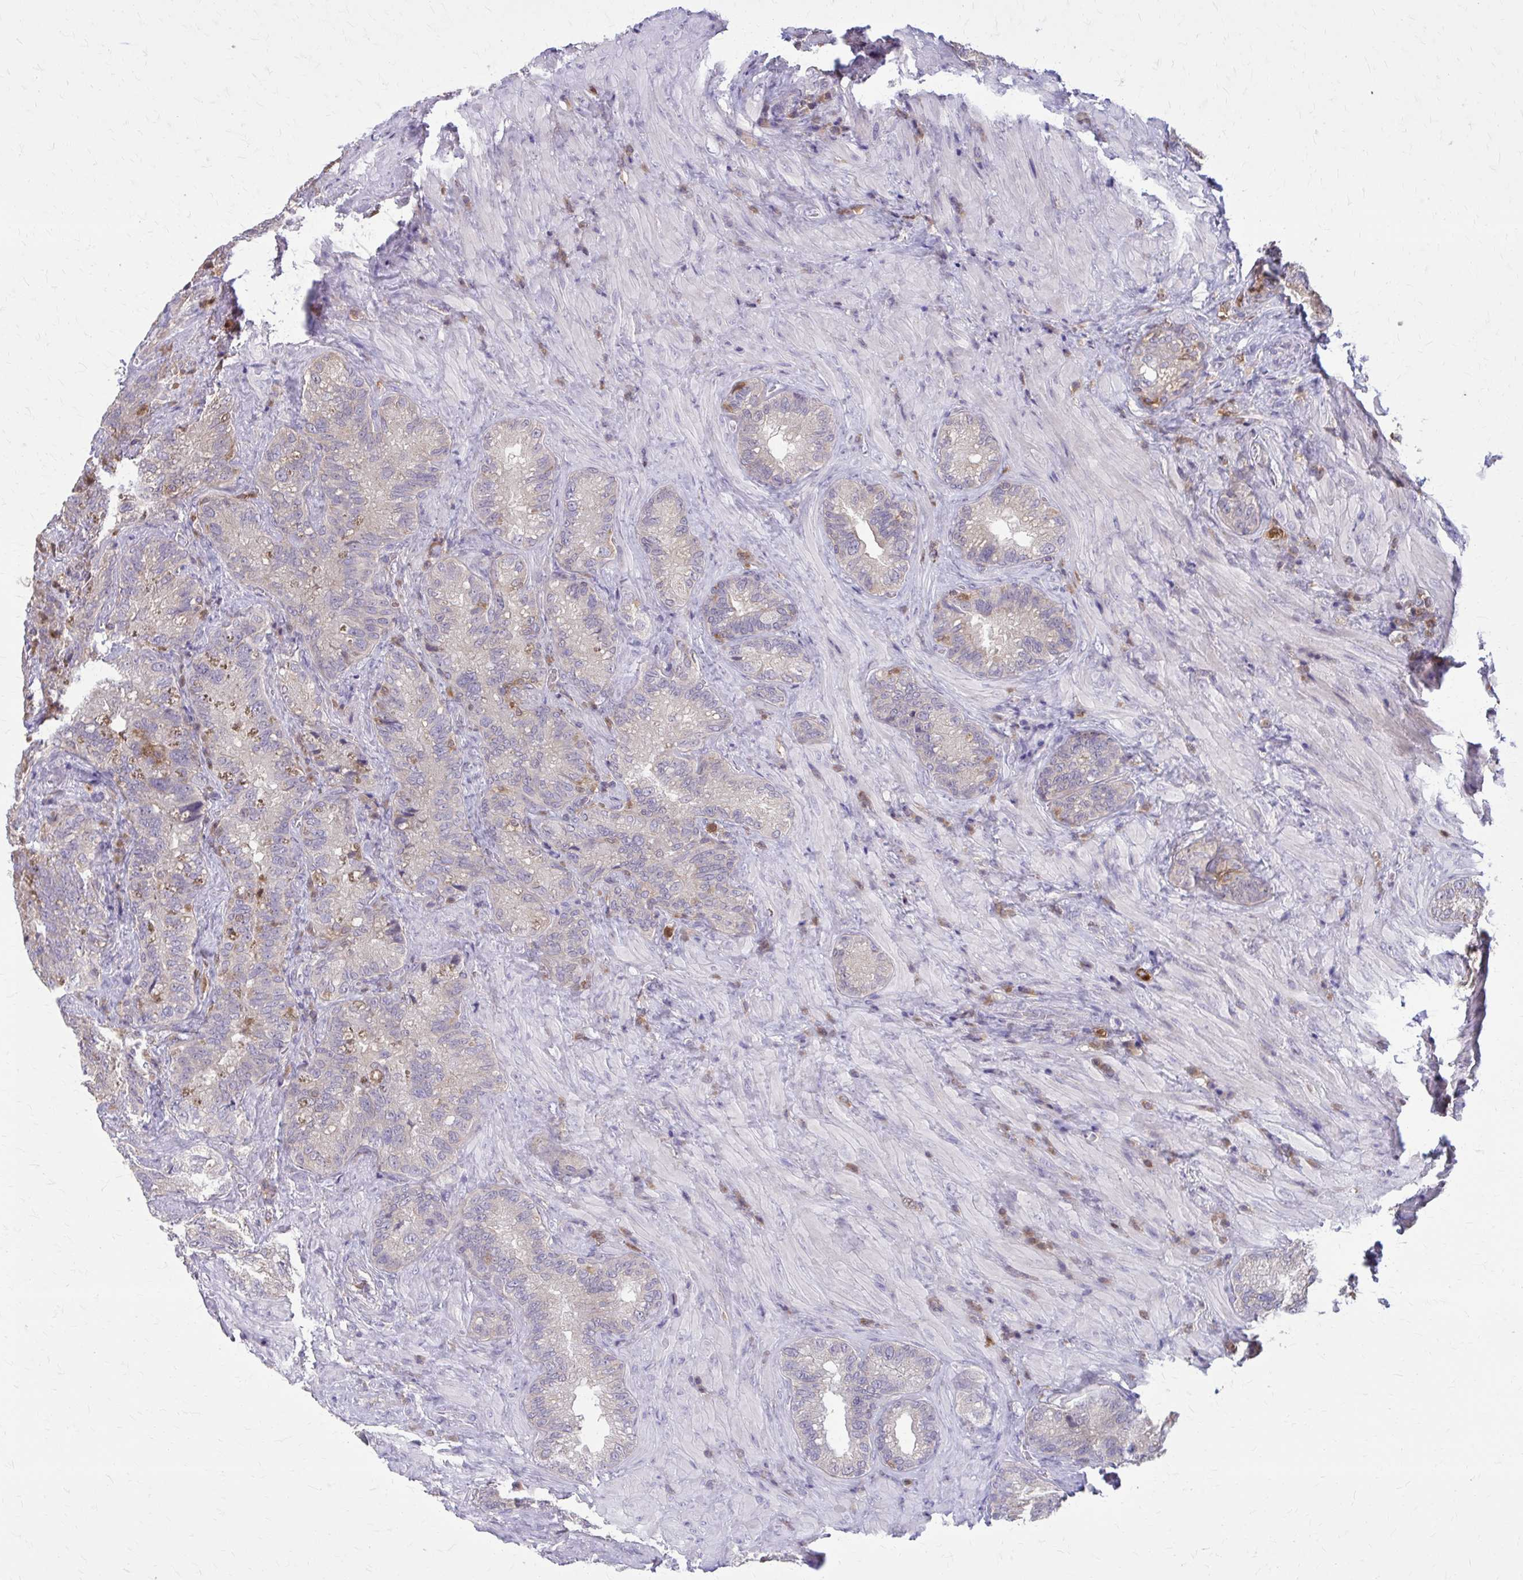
{"staining": {"intensity": "weak", "quantity": "<25%", "location": "cytoplasmic/membranous"}, "tissue": "seminal vesicle", "cell_type": "Glandular cells", "image_type": "normal", "snomed": [{"axis": "morphology", "description": "Normal tissue, NOS"}, {"axis": "topography", "description": "Seminal veicle"}], "caption": "High power microscopy photomicrograph of an IHC image of unremarkable seminal vesicle, revealing no significant staining in glandular cells. (DAB (3,3'-diaminobenzidine) IHC visualized using brightfield microscopy, high magnification).", "gene": "NRBF2", "patient": {"sex": "male", "age": 68}}